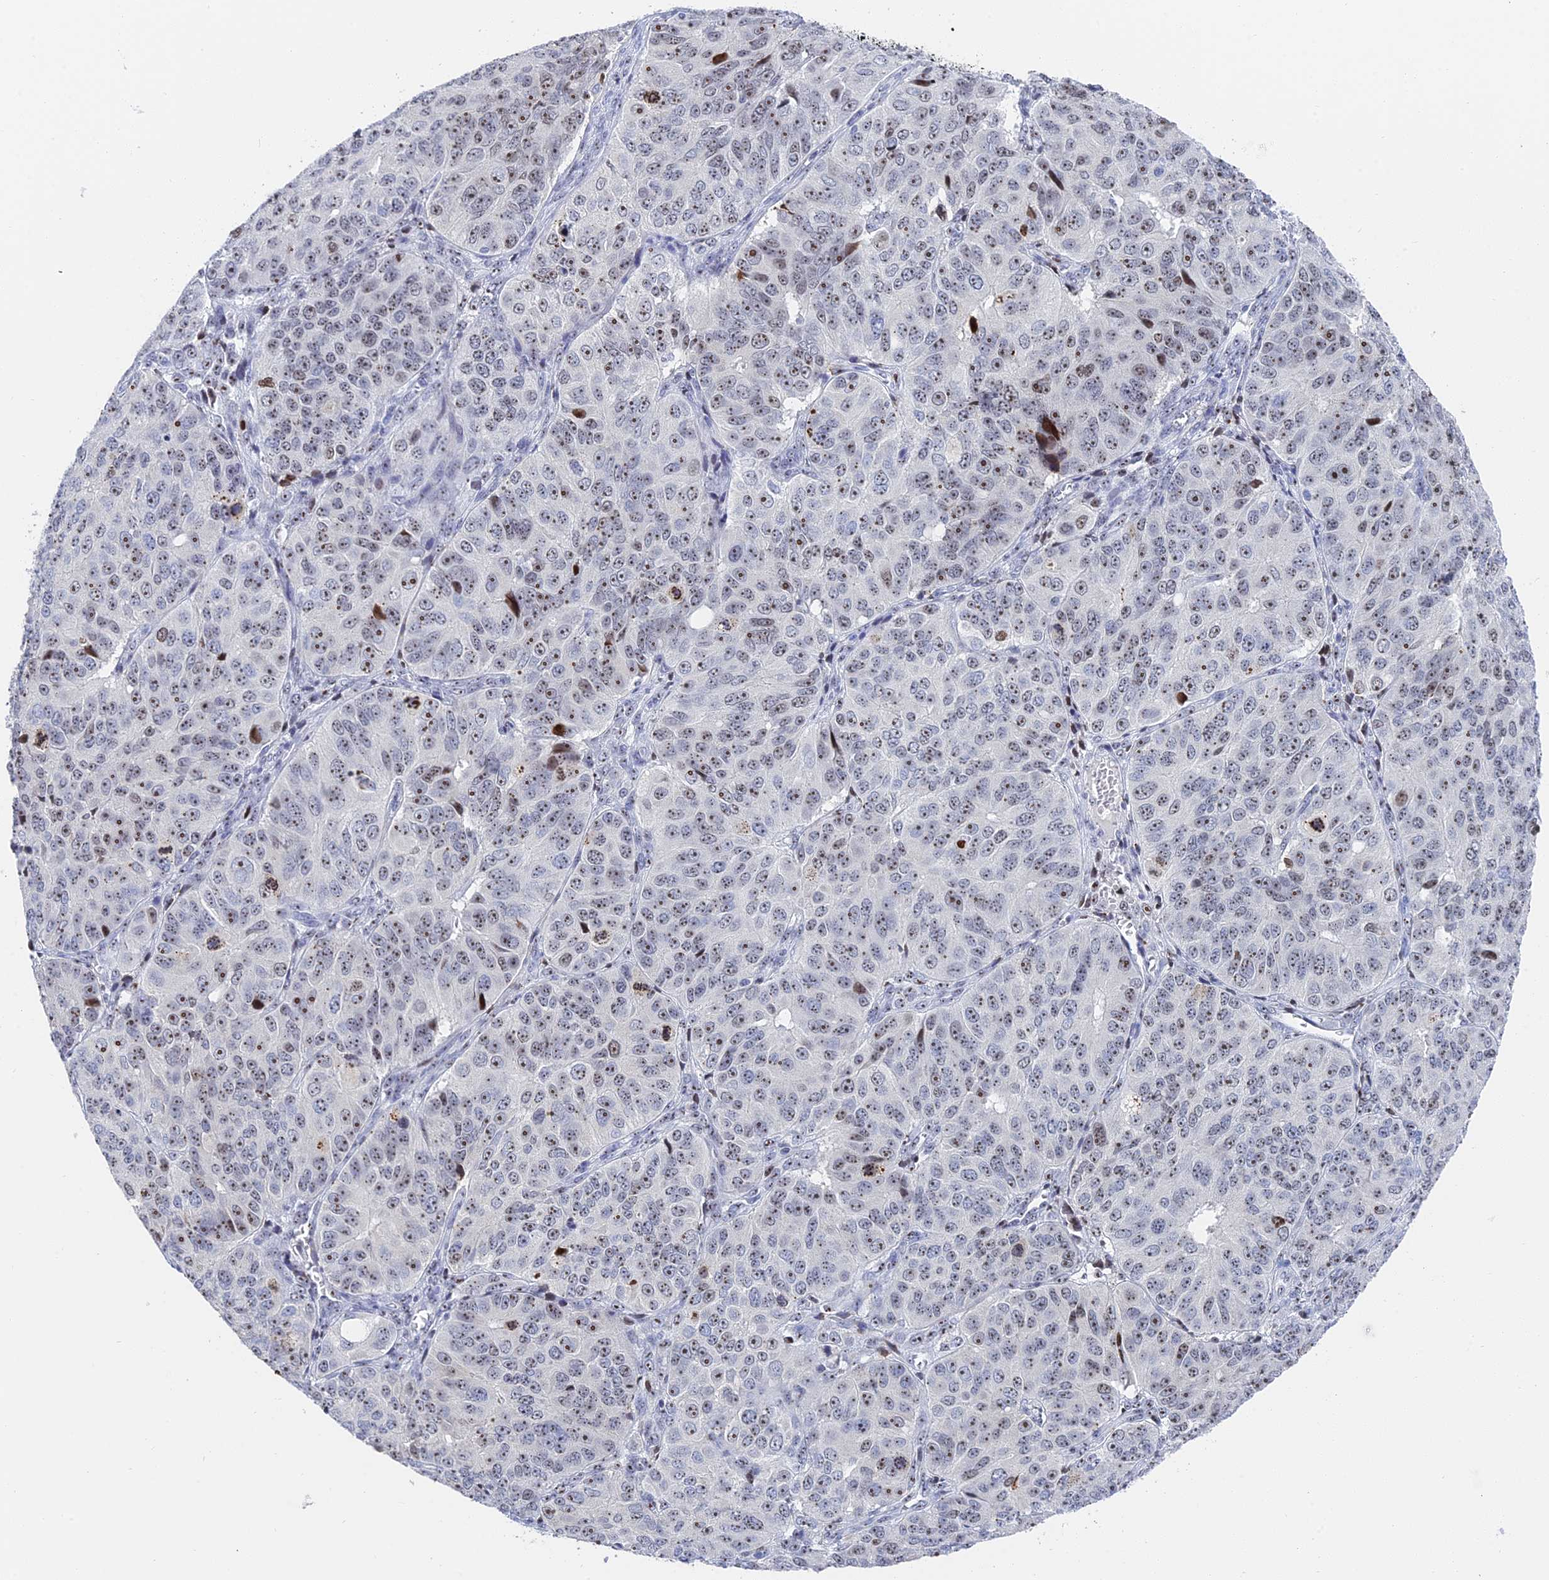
{"staining": {"intensity": "moderate", "quantity": ">75%", "location": "nuclear"}, "tissue": "ovarian cancer", "cell_type": "Tumor cells", "image_type": "cancer", "snomed": [{"axis": "morphology", "description": "Carcinoma, endometroid"}, {"axis": "topography", "description": "Ovary"}], "caption": "Immunohistochemical staining of endometroid carcinoma (ovarian) reveals medium levels of moderate nuclear positivity in about >75% of tumor cells.", "gene": "RSL1D1", "patient": {"sex": "female", "age": 51}}